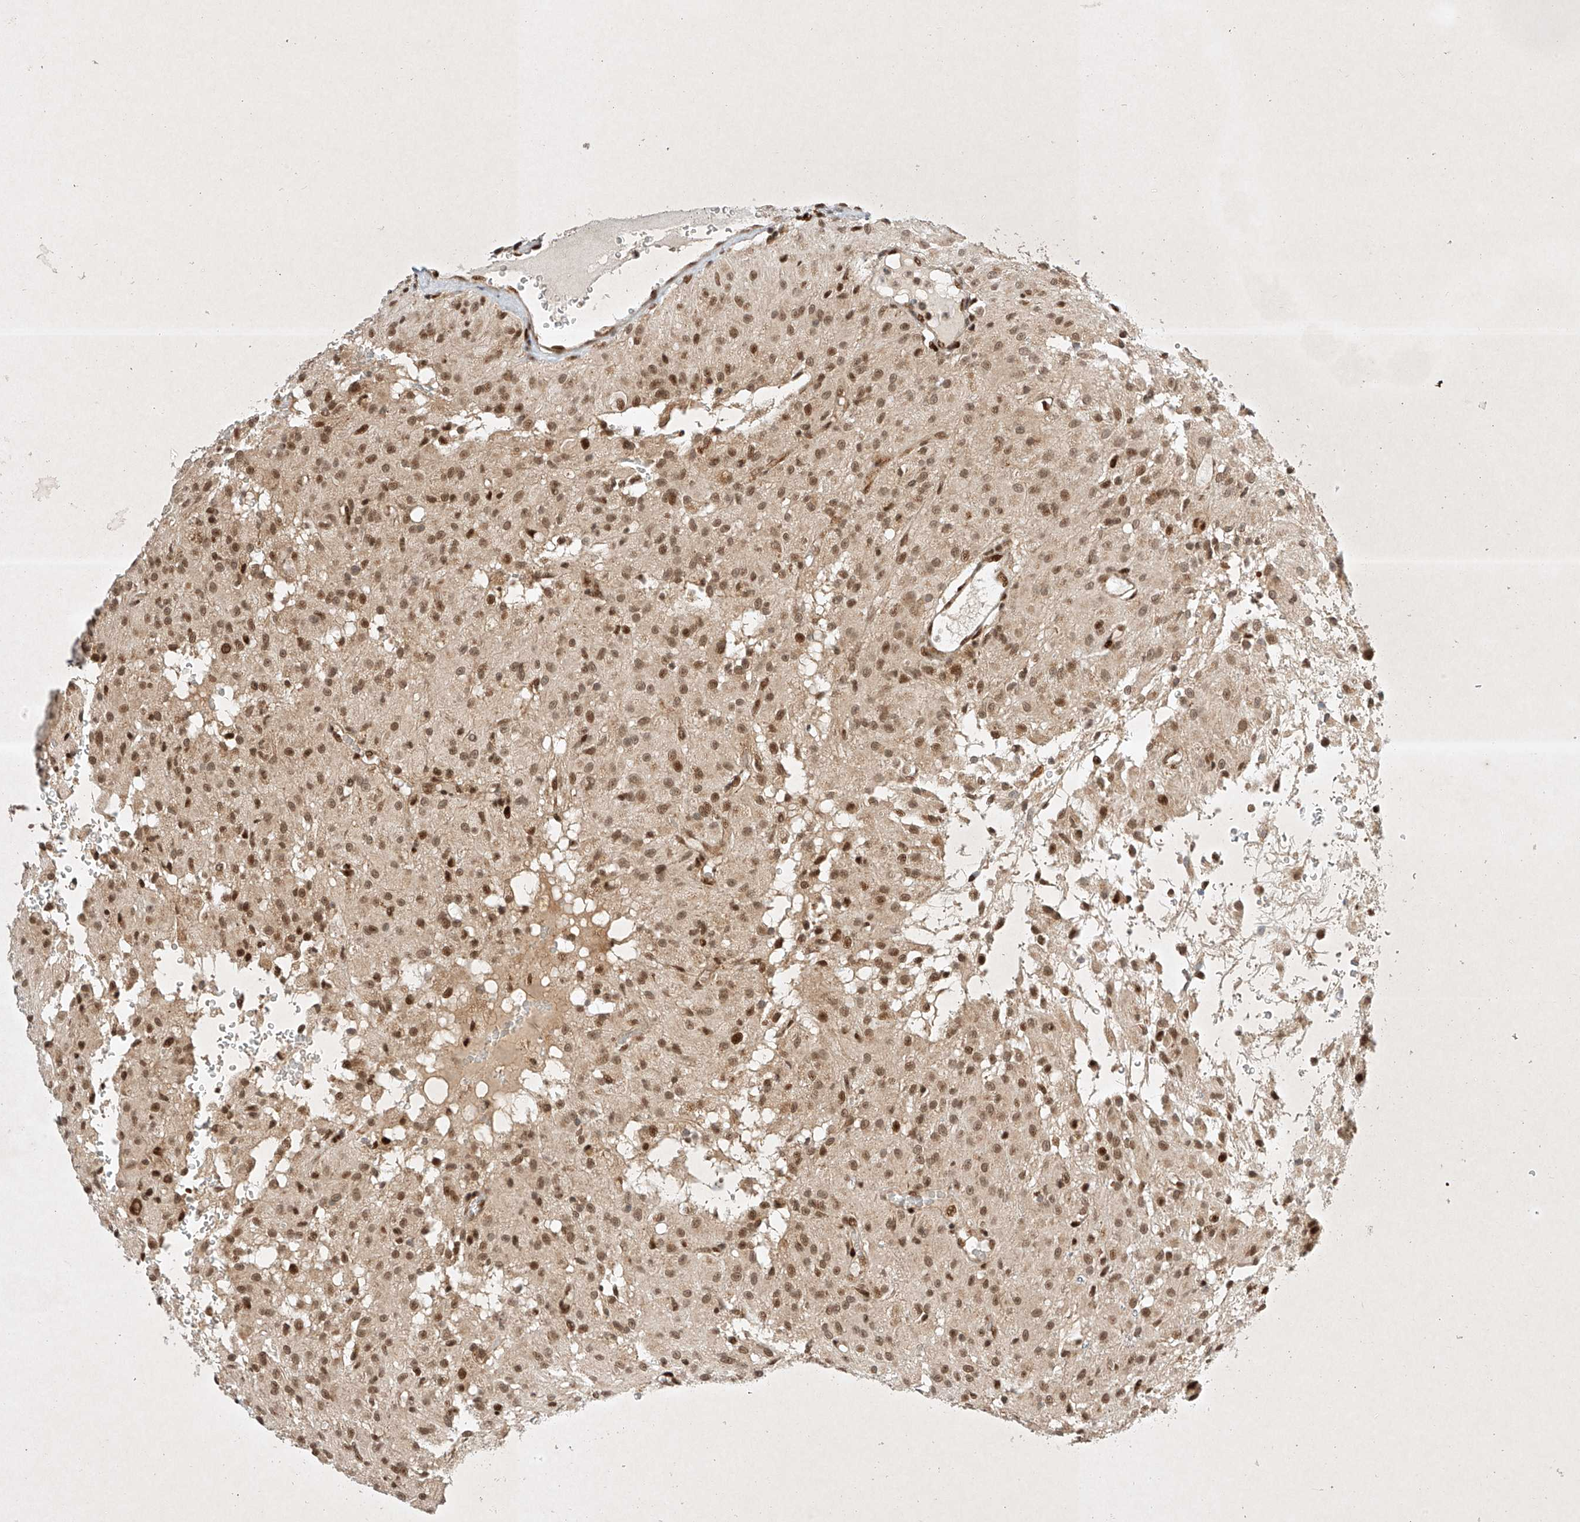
{"staining": {"intensity": "moderate", "quantity": ">75%", "location": "nuclear"}, "tissue": "glioma", "cell_type": "Tumor cells", "image_type": "cancer", "snomed": [{"axis": "morphology", "description": "Glioma, malignant, High grade"}, {"axis": "topography", "description": "Brain"}], "caption": "The image reveals immunohistochemical staining of glioma. There is moderate nuclear expression is appreciated in approximately >75% of tumor cells.", "gene": "EPG5", "patient": {"sex": "female", "age": 59}}